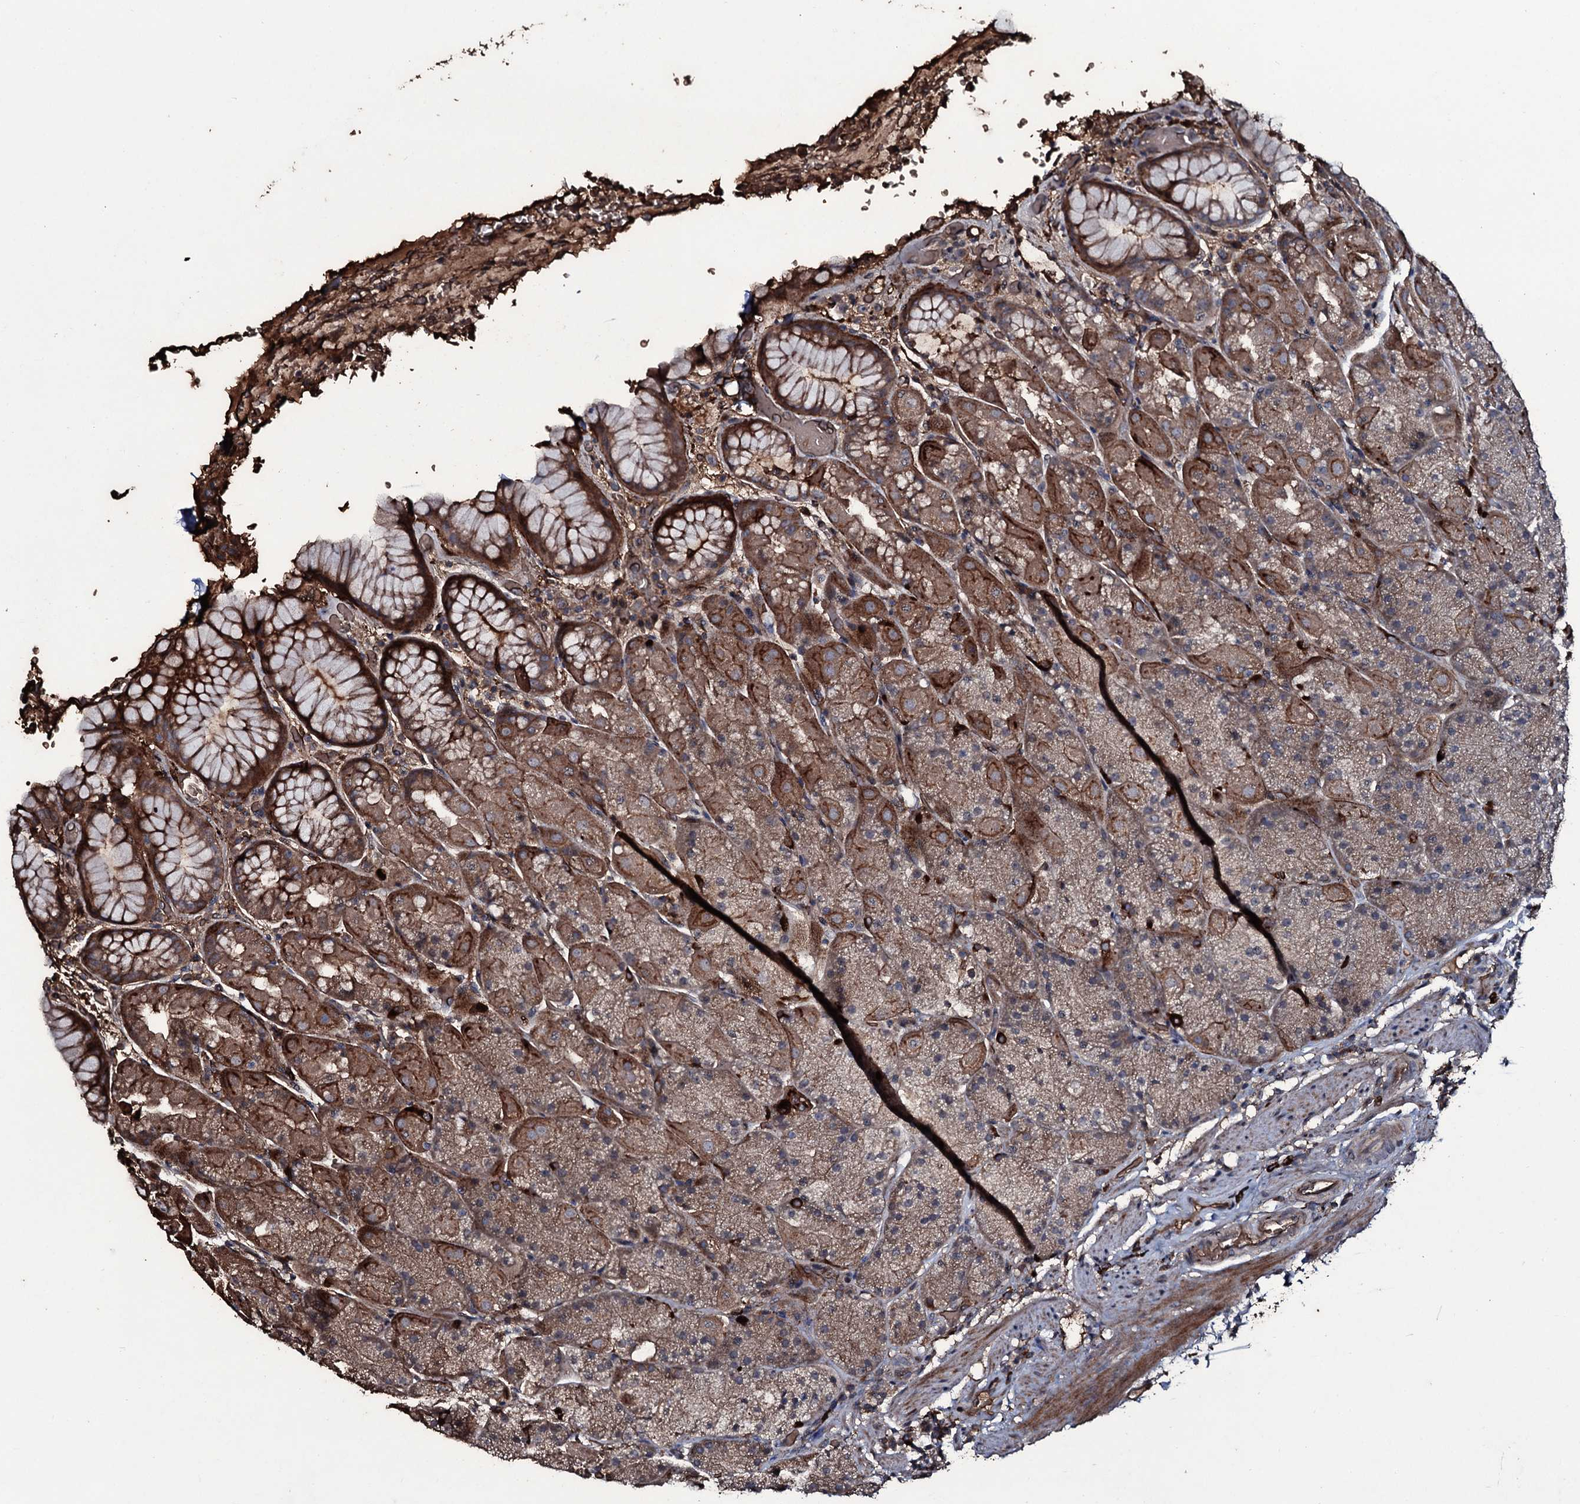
{"staining": {"intensity": "strong", "quantity": ">75%", "location": "cytoplasmic/membranous"}, "tissue": "stomach", "cell_type": "Glandular cells", "image_type": "normal", "snomed": [{"axis": "morphology", "description": "Normal tissue, NOS"}, {"axis": "topography", "description": "Stomach, upper"}, {"axis": "topography", "description": "Stomach, lower"}], "caption": "Brown immunohistochemical staining in benign human stomach reveals strong cytoplasmic/membranous expression in approximately >75% of glandular cells.", "gene": "ZSWIM8", "patient": {"sex": "male", "age": 67}}